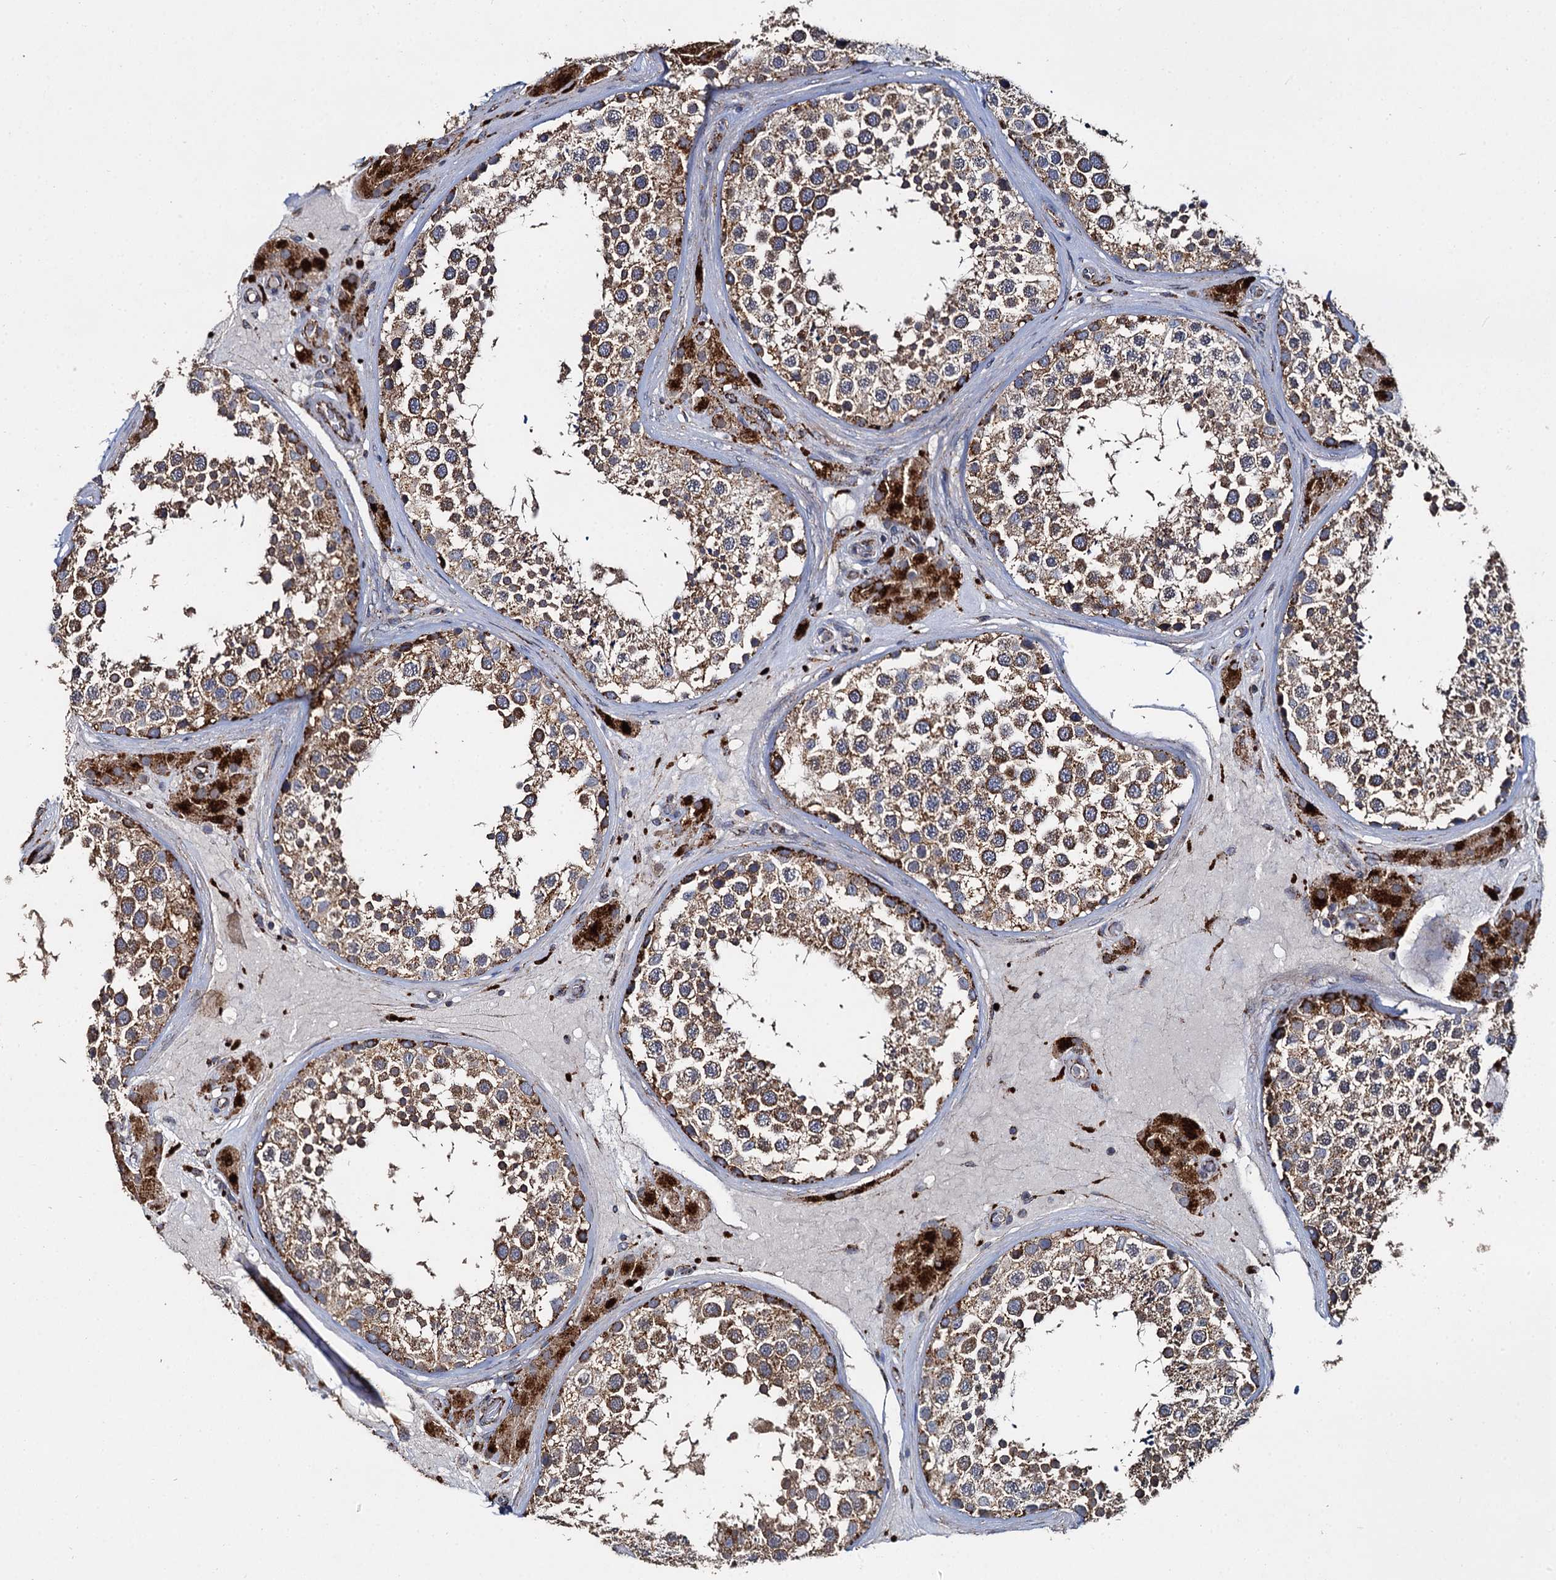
{"staining": {"intensity": "strong", "quantity": ">75%", "location": "cytoplasmic/membranous"}, "tissue": "testis", "cell_type": "Cells in seminiferous ducts", "image_type": "normal", "snomed": [{"axis": "morphology", "description": "Normal tissue, NOS"}, {"axis": "topography", "description": "Testis"}], "caption": "Cells in seminiferous ducts show high levels of strong cytoplasmic/membranous staining in about >75% of cells in unremarkable human testis. The protein of interest is stained brown, and the nuclei are stained in blue (DAB IHC with brightfield microscopy, high magnification).", "gene": "GBA1", "patient": {"sex": "male", "age": 46}}